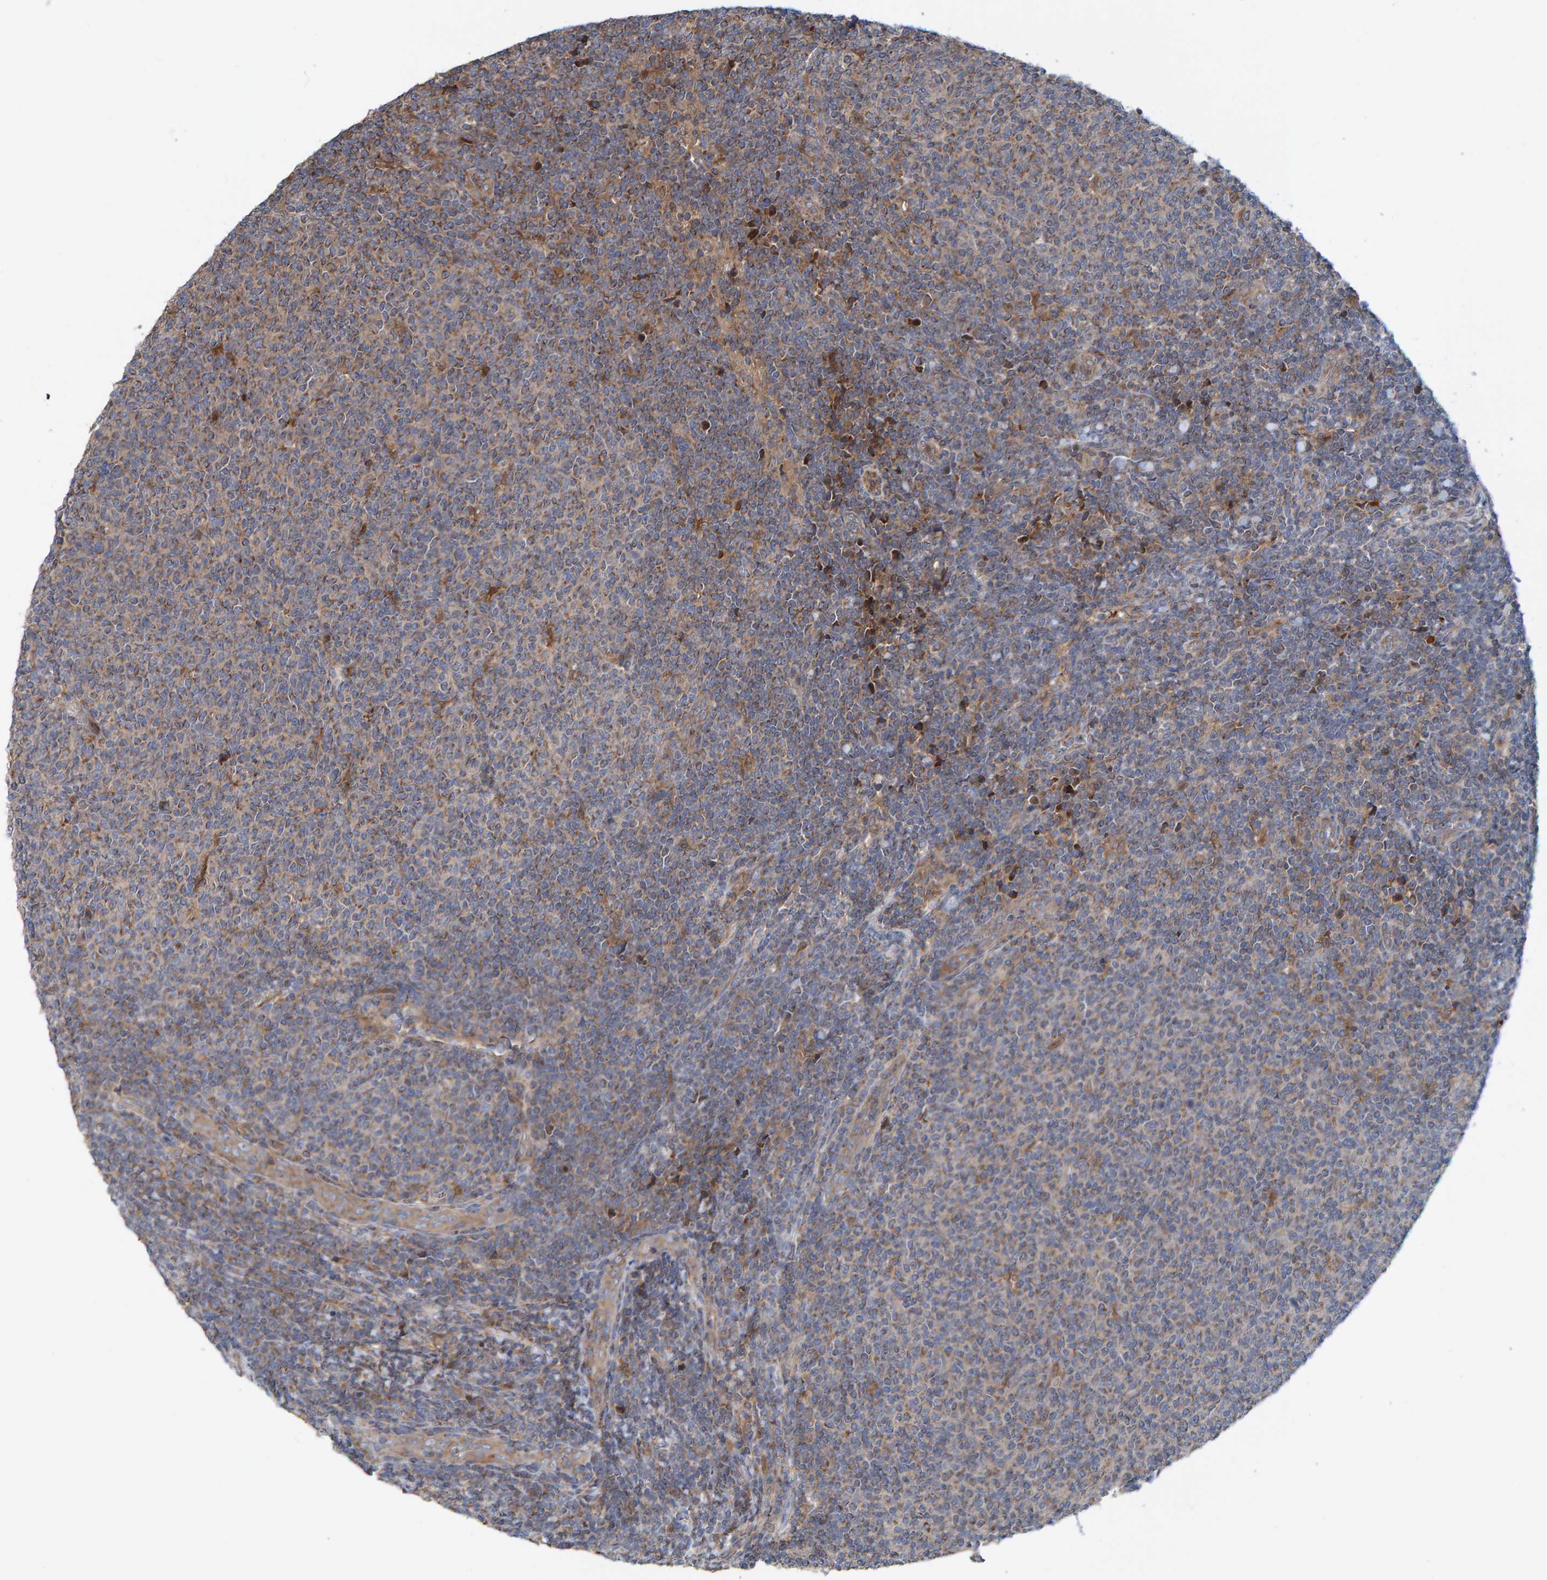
{"staining": {"intensity": "weak", "quantity": "25%-75%", "location": "cytoplasmic/membranous"}, "tissue": "lymphoma", "cell_type": "Tumor cells", "image_type": "cancer", "snomed": [{"axis": "morphology", "description": "Malignant lymphoma, non-Hodgkin's type, Low grade"}, {"axis": "topography", "description": "Lymph node"}], "caption": "A brown stain shows weak cytoplasmic/membranous expression of a protein in low-grade malignant lymphoma, non-Hodgkin's type tumor cells. The protein is shown in brown color, while the nuclei are stained blue.", "gene": "KIAA0753", "patient": {"sex": "male", "age": 66}}